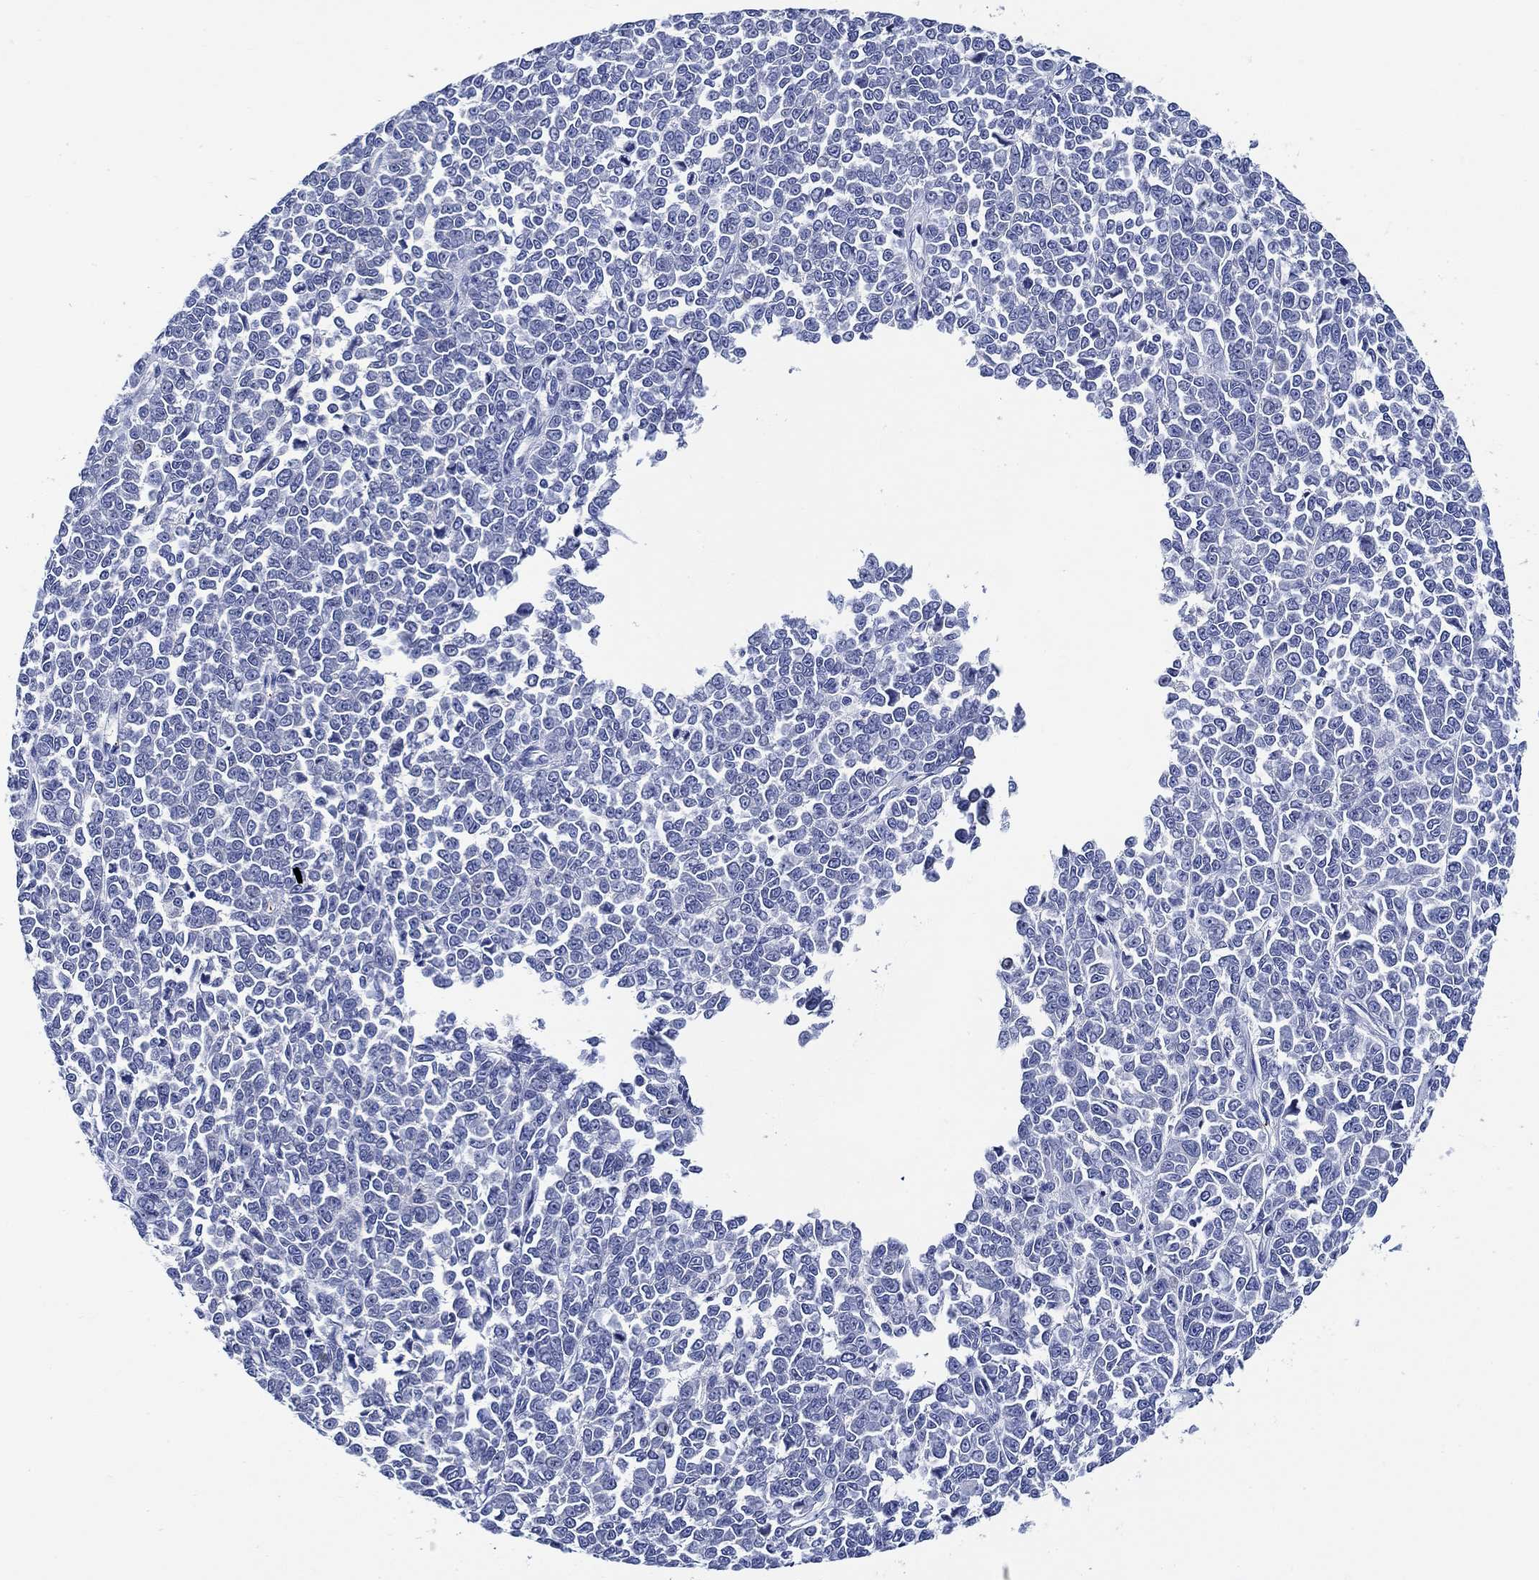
{"staining": {"intensity": "negative", "quantity": "none", "location": "none"}, "tissue": "melanoma", "cell_type": "Tumor cells", "image_type": "cancer", "snomed": [{"axis": "morphology", "description": "Malignant melanoma, NOS"}, {"axis": "topography", "description": "Skin"}], "caption": "Micrograph shows no protein expression in tumor cells of malignant melanoma tissue. (DAB (3,3'-diaminobenzidine) immunohistochemistry with hematoxylin counter stain).", "gene": "ALOX12", "patient": {"sex": "female", "age": 95}}